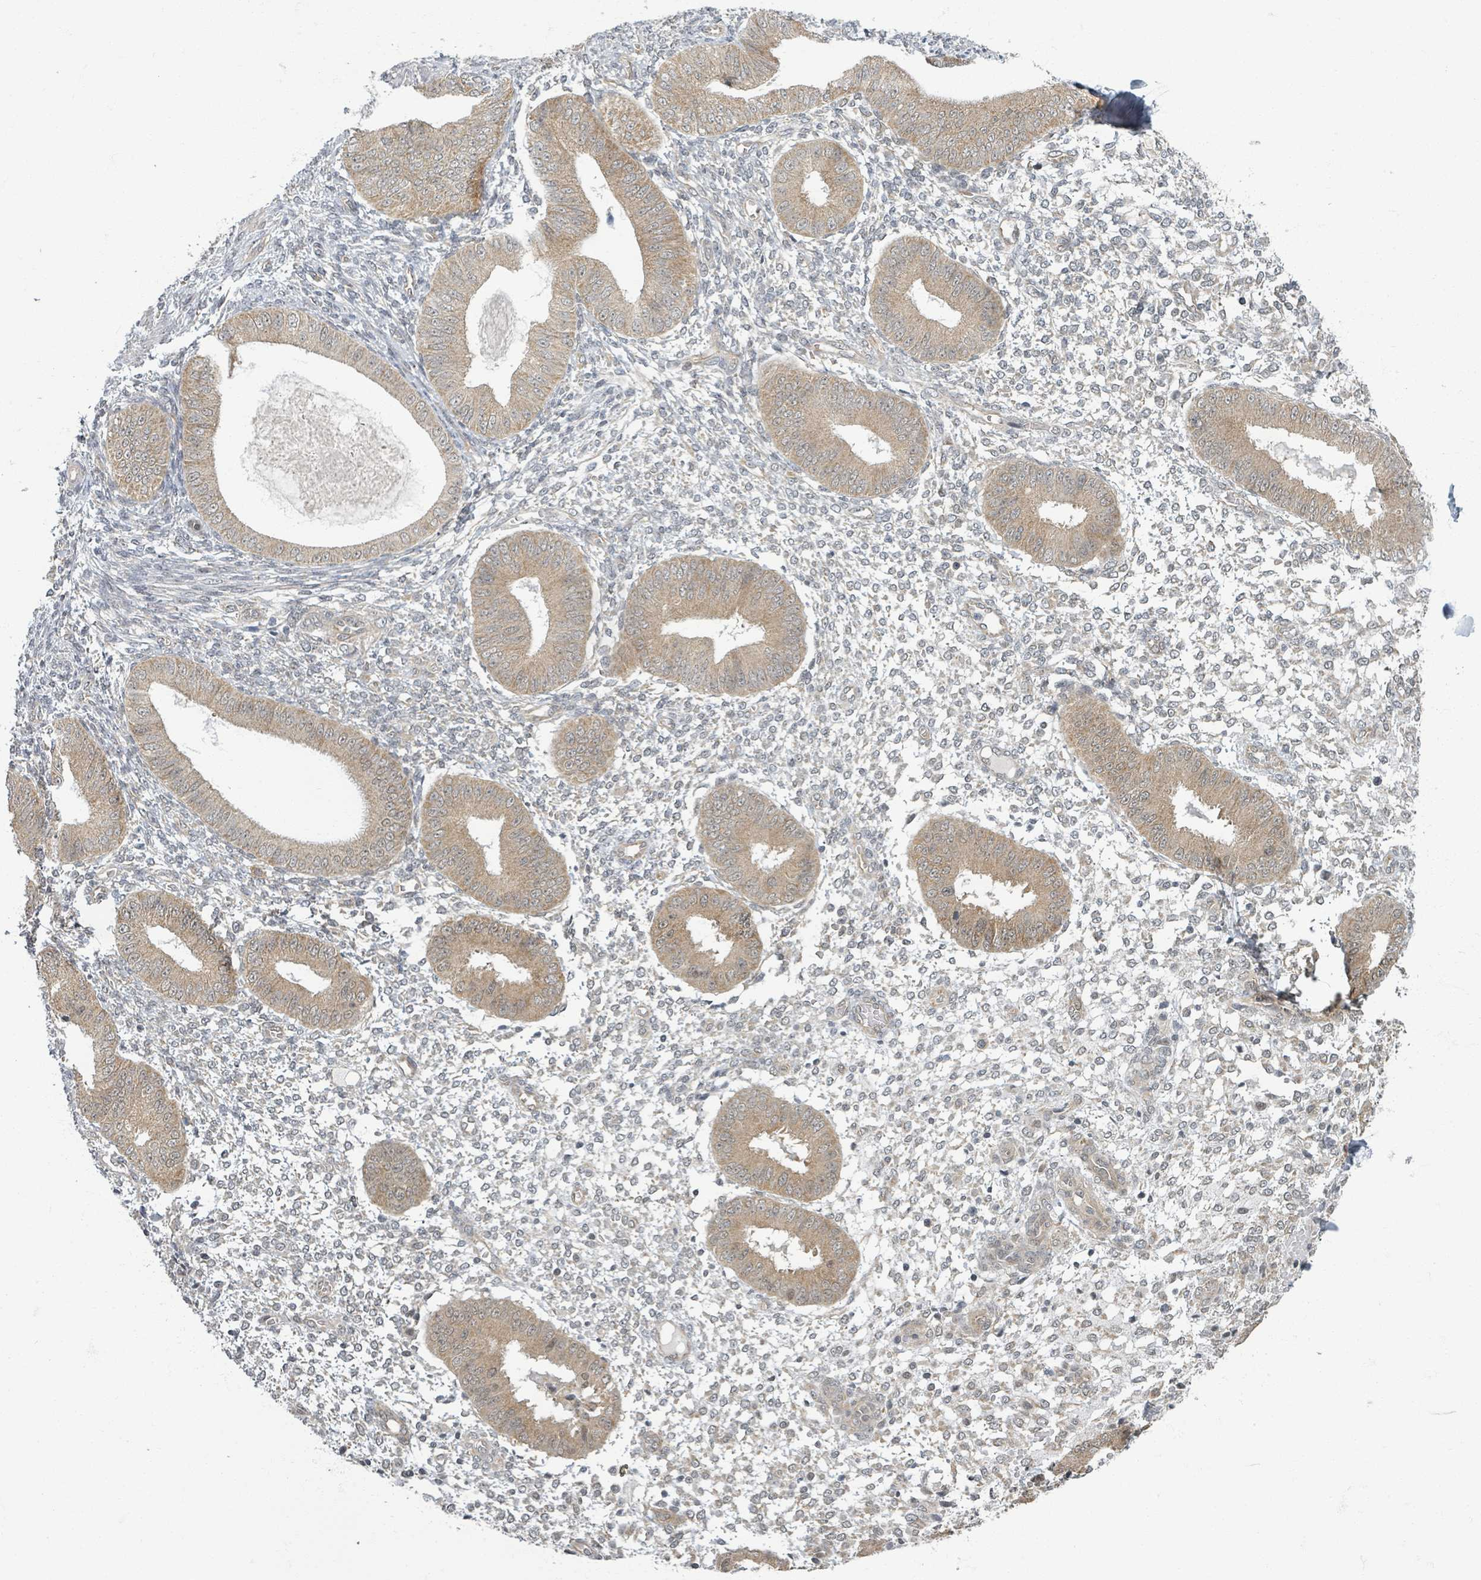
{"staining": {"intensity": "weak", "quantity": "<25%", "location": "cytoplasmic/membranous"}, "tissue": "endometrium", "cell_type": "Cells in endometrial stroma", "image_type": "normal", "snomed": [{"axis": "morphology", "description": "Normal tissue, NOS"}, {"axis": "topography", "description": "Endometrium"}], "caption": "IHC of benign endometrium reveals no expression in cells in endometrial stroma. The staining is performed using DAB (3,3'-diaminobenzidine) brown chromogen with nuclei counter-stained in using hematoxylin.", "gene": "INTS15", "patient": {"sex": "female", "age": 49}}